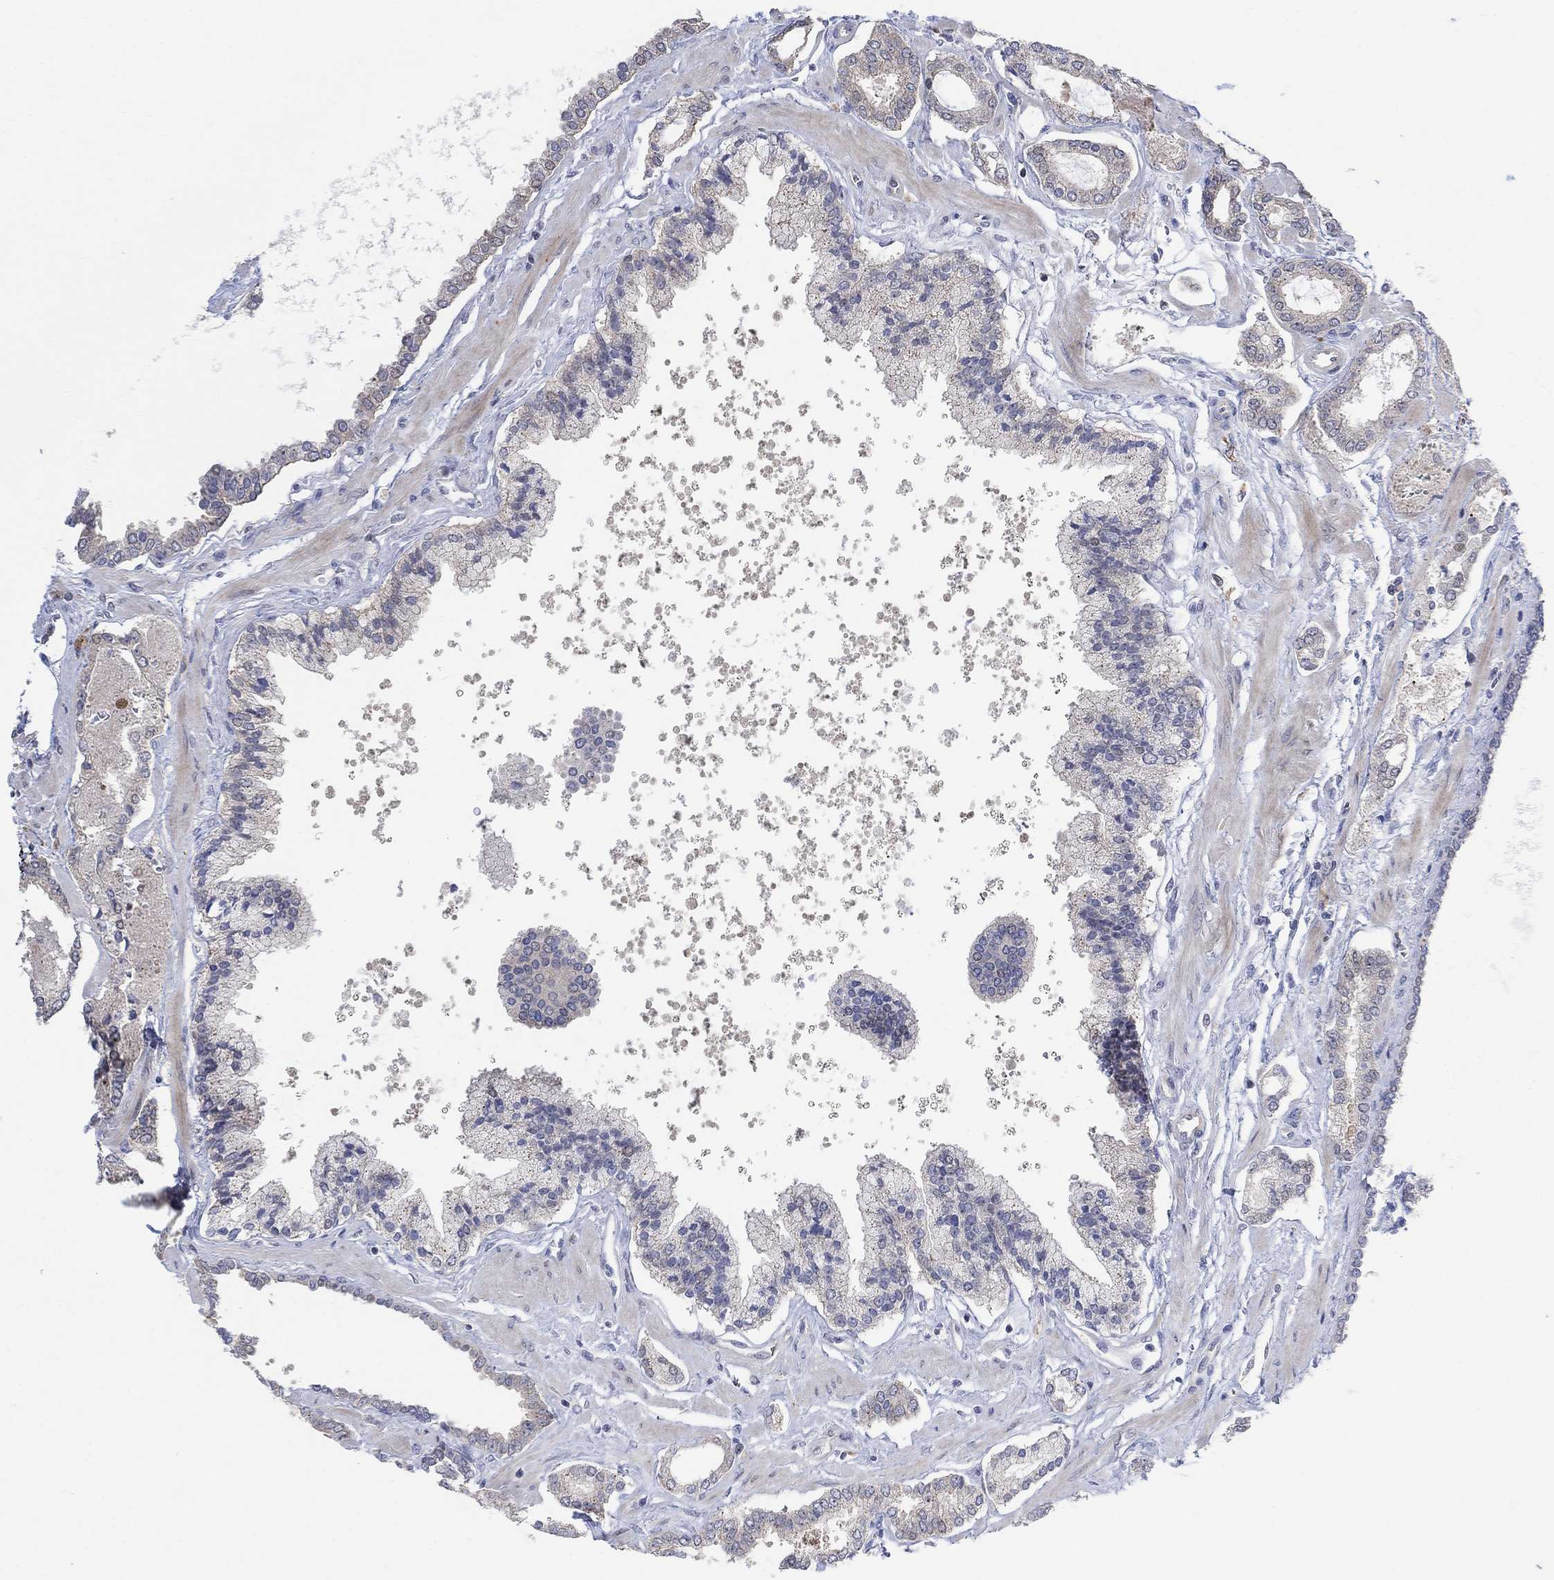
{"staining": {"intensity": "negative", "quantity": "none", "location": "none"}, "tissue": "prostate cancer", "cell_type": "Tumor cells", "image_type": "cancer", "snomed": [{"axis": "morphology", "description": "Adenocarcinoma, NOS"}, {"axis": "topography", "description": "Prostate"}], "caption": "Tumor cells show no significant protein staining in prostate adenocarcinoma.", "gene": "CNTF", "patient": {"sex": "male", "age": 63}}